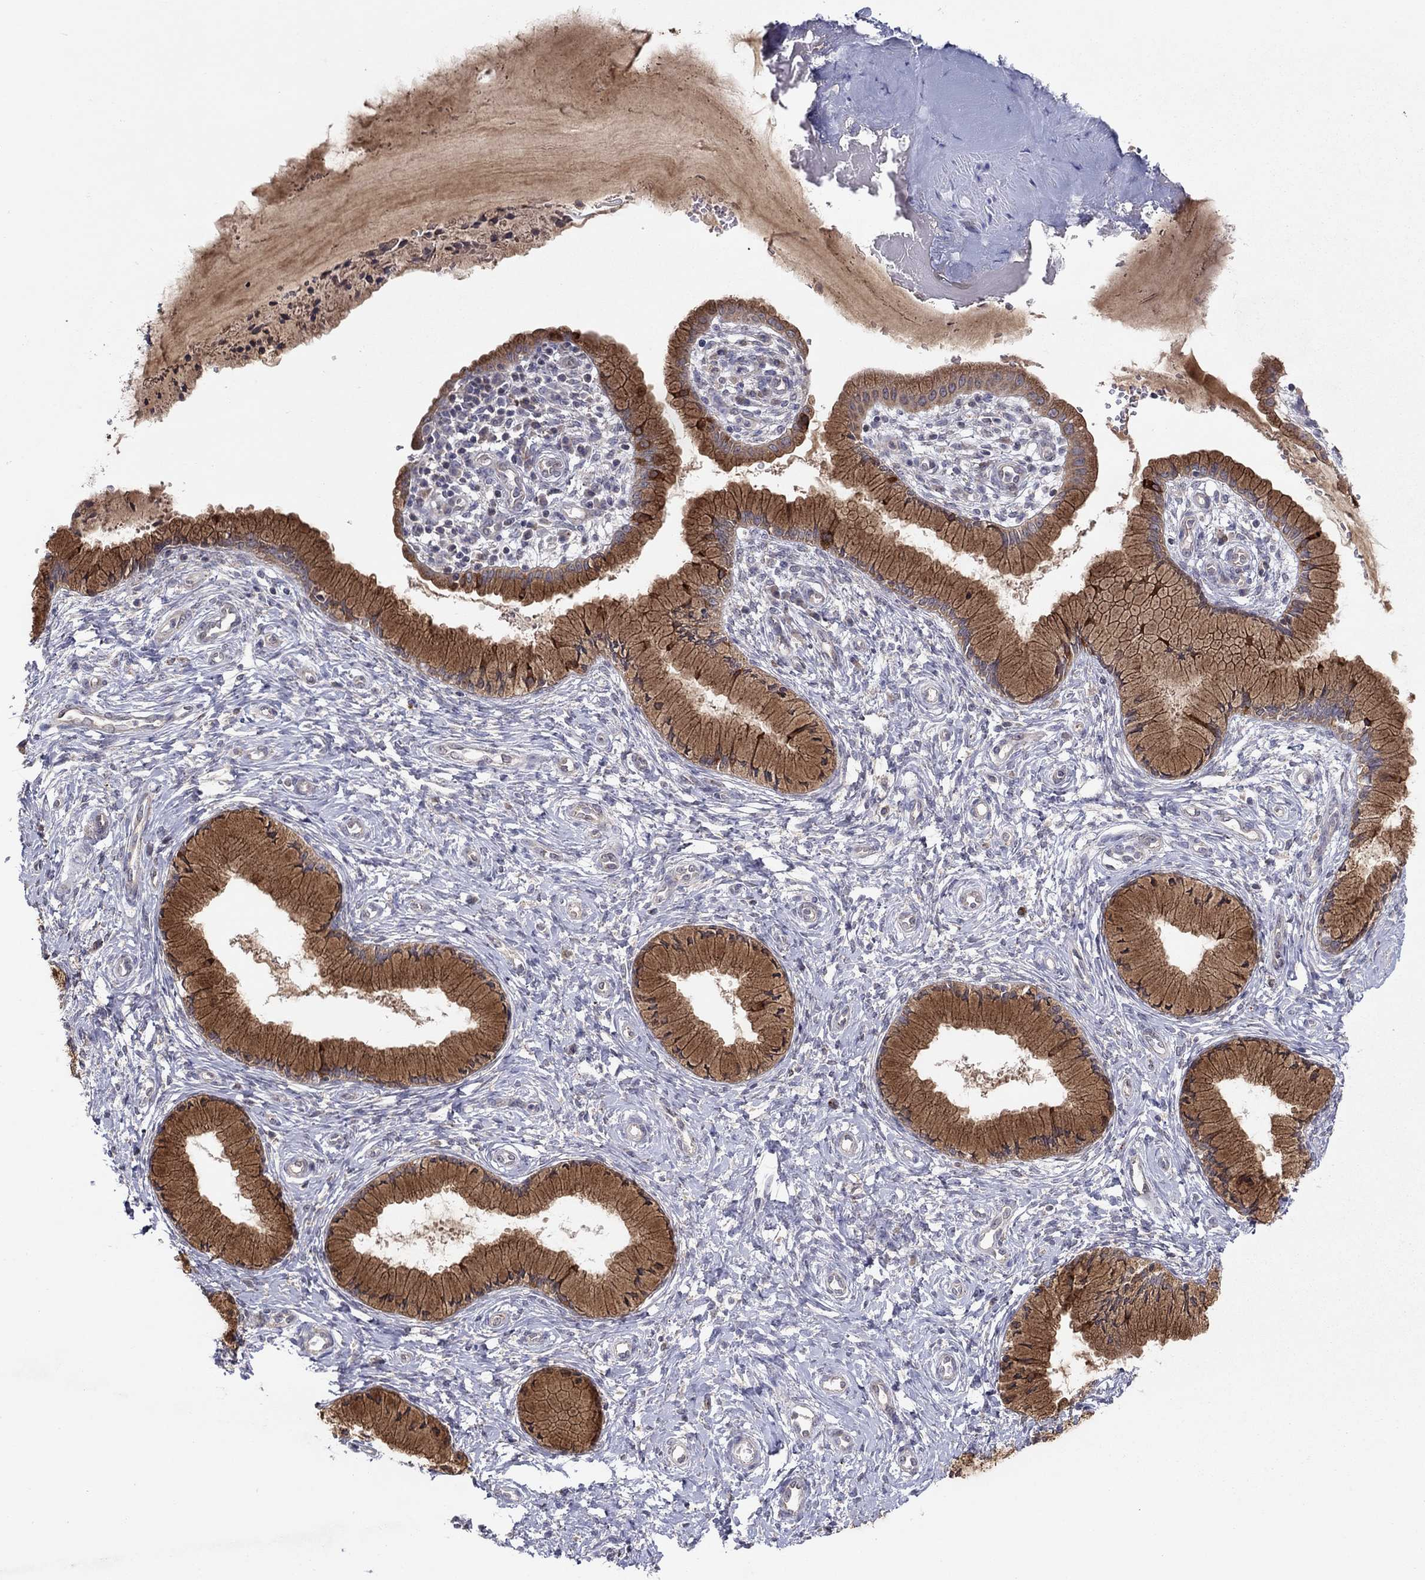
{"staining": {"intensity": "strong", "quantity": ">75%", "location": "cytoplasmic/membranous"}, "tissue": "cervix", "cell_type": "Glandular cells", "image_type": "normal", "snomed": [{"axis": "morphology", "description": "Normal tissue, NOS"}, {"axis": "topography", "description": "Cervix"}], "caption": "Unremarkable cervix demonstrates strong cytoplasmic/membranous positivity in approximately >75% of glandular cells, visualized by immunohistochemistry.", "gene": "CRACDL", "patient": {"sex": "female", "age": 37}}